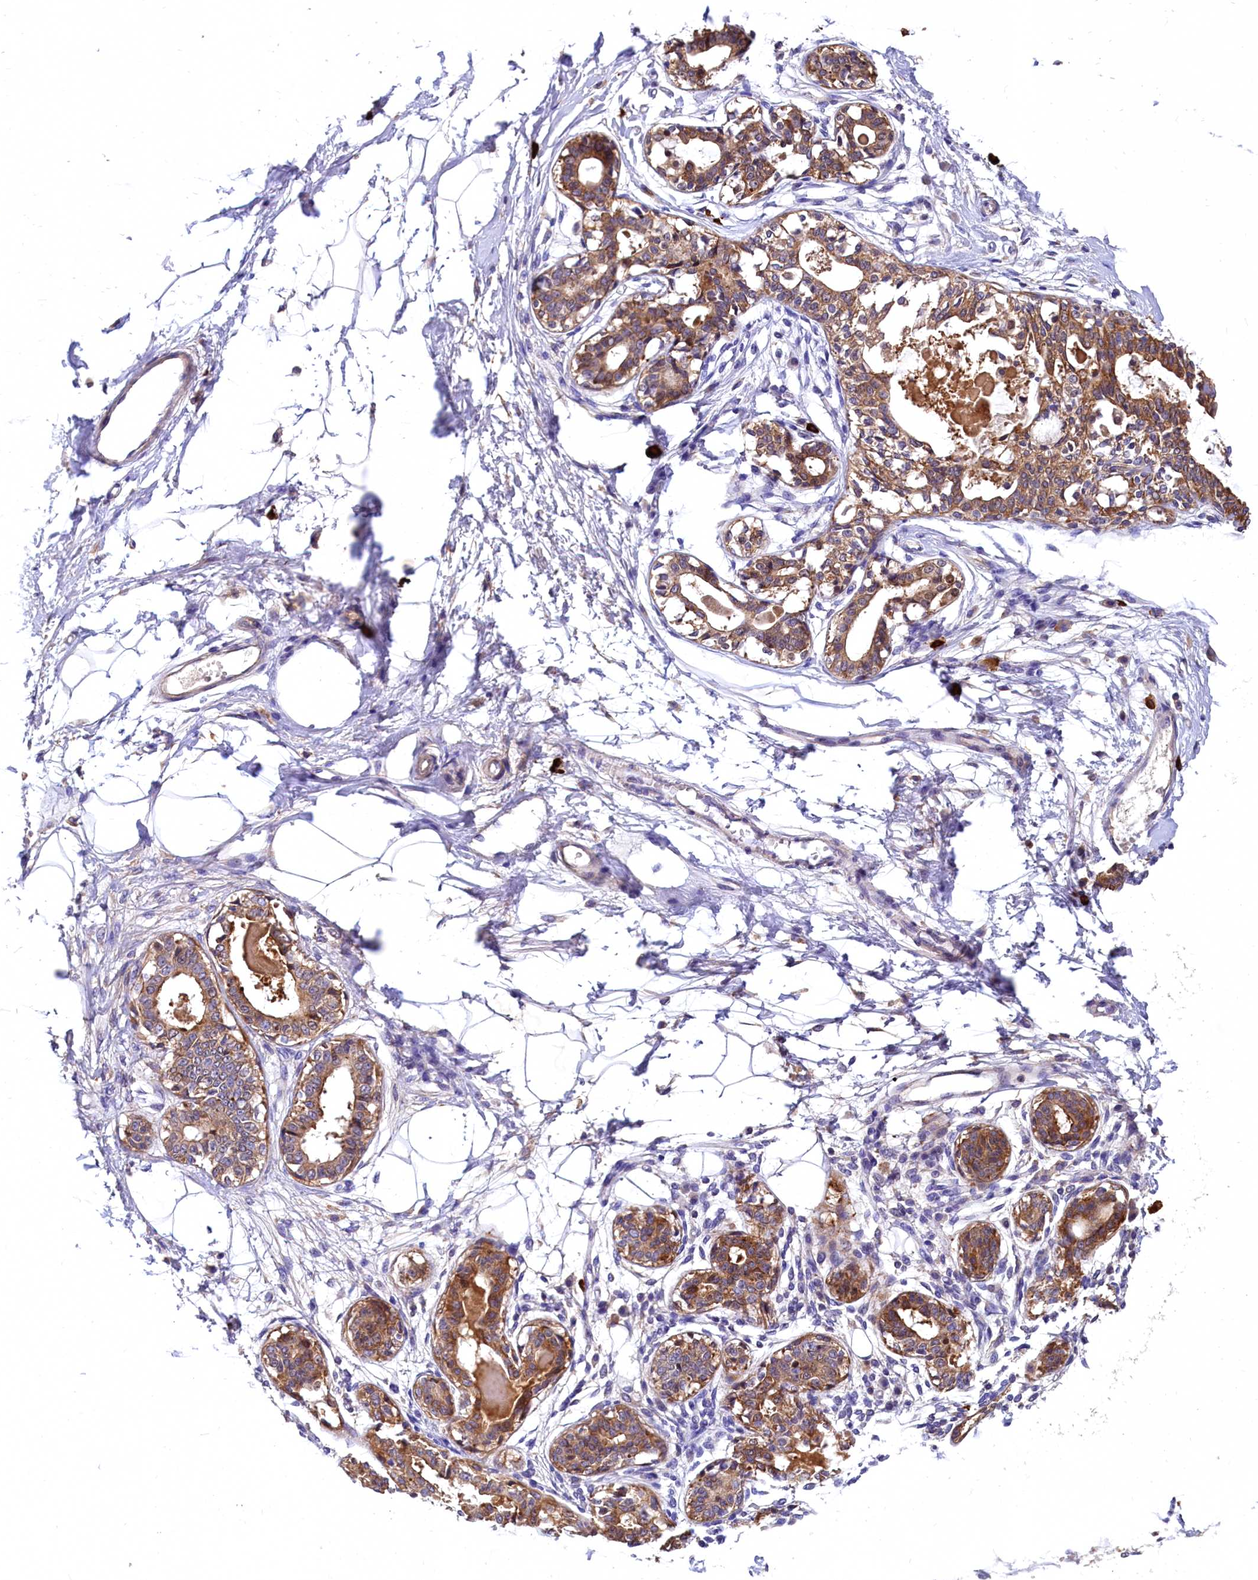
{"staining": {"intensity": "negative", "quantity": "none", "location": "none"}, "tissue": "breast", "cell_type": "Adipocytes", "image_type": "normal", "snomed": [{"axis": "morphology", "description": "Normal tissue, NOS"}, {"axis": "topography", "description": "Breast"}], "caption": "This is a histopathology image of immunohistochemistry (IHC) staining of benign breast, which shows no expression in adipocytes.", "gene": "EPS8L2", "patient": {"sex": "female", "age": 45}}